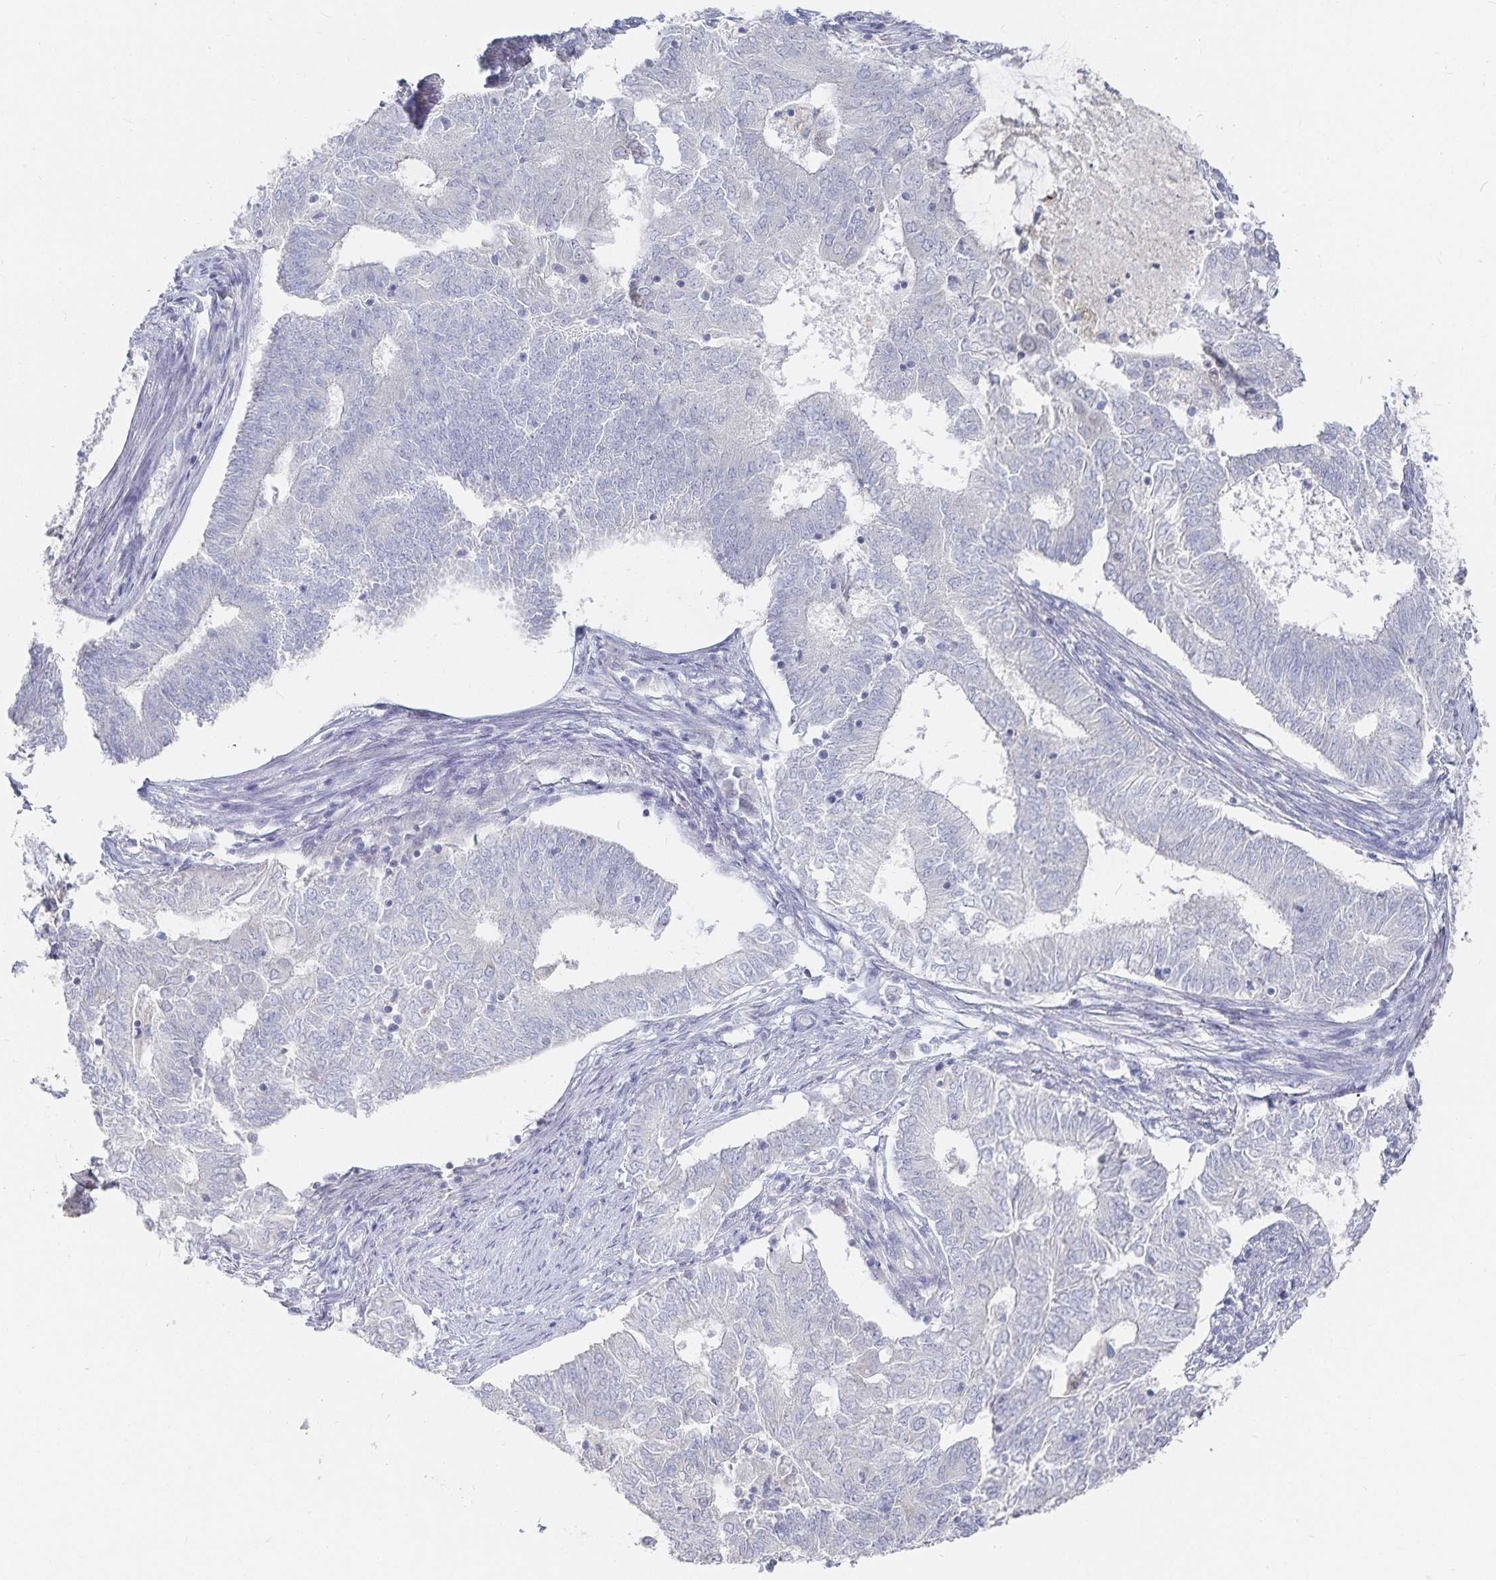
{"staining": {"intensity": "negative", "quantity": "none", "location": "none"}, "tissue": "endometrial cancer", "cell_type": "Tumor cells", "image_type": "cancer", "snomed": [{"axis": "morphology", "description": "Adenocarcinoma, NOS"}, {"axis": "topography", "description": "Endometrium"}], "caption": "A high-resolution histopathology image shows immunohistochemistry staining of endometrial cancer, which displays no significant expression in tumor cells.", "gene": "DNAH9", "patient": {"sex": "female", "age": 62}}